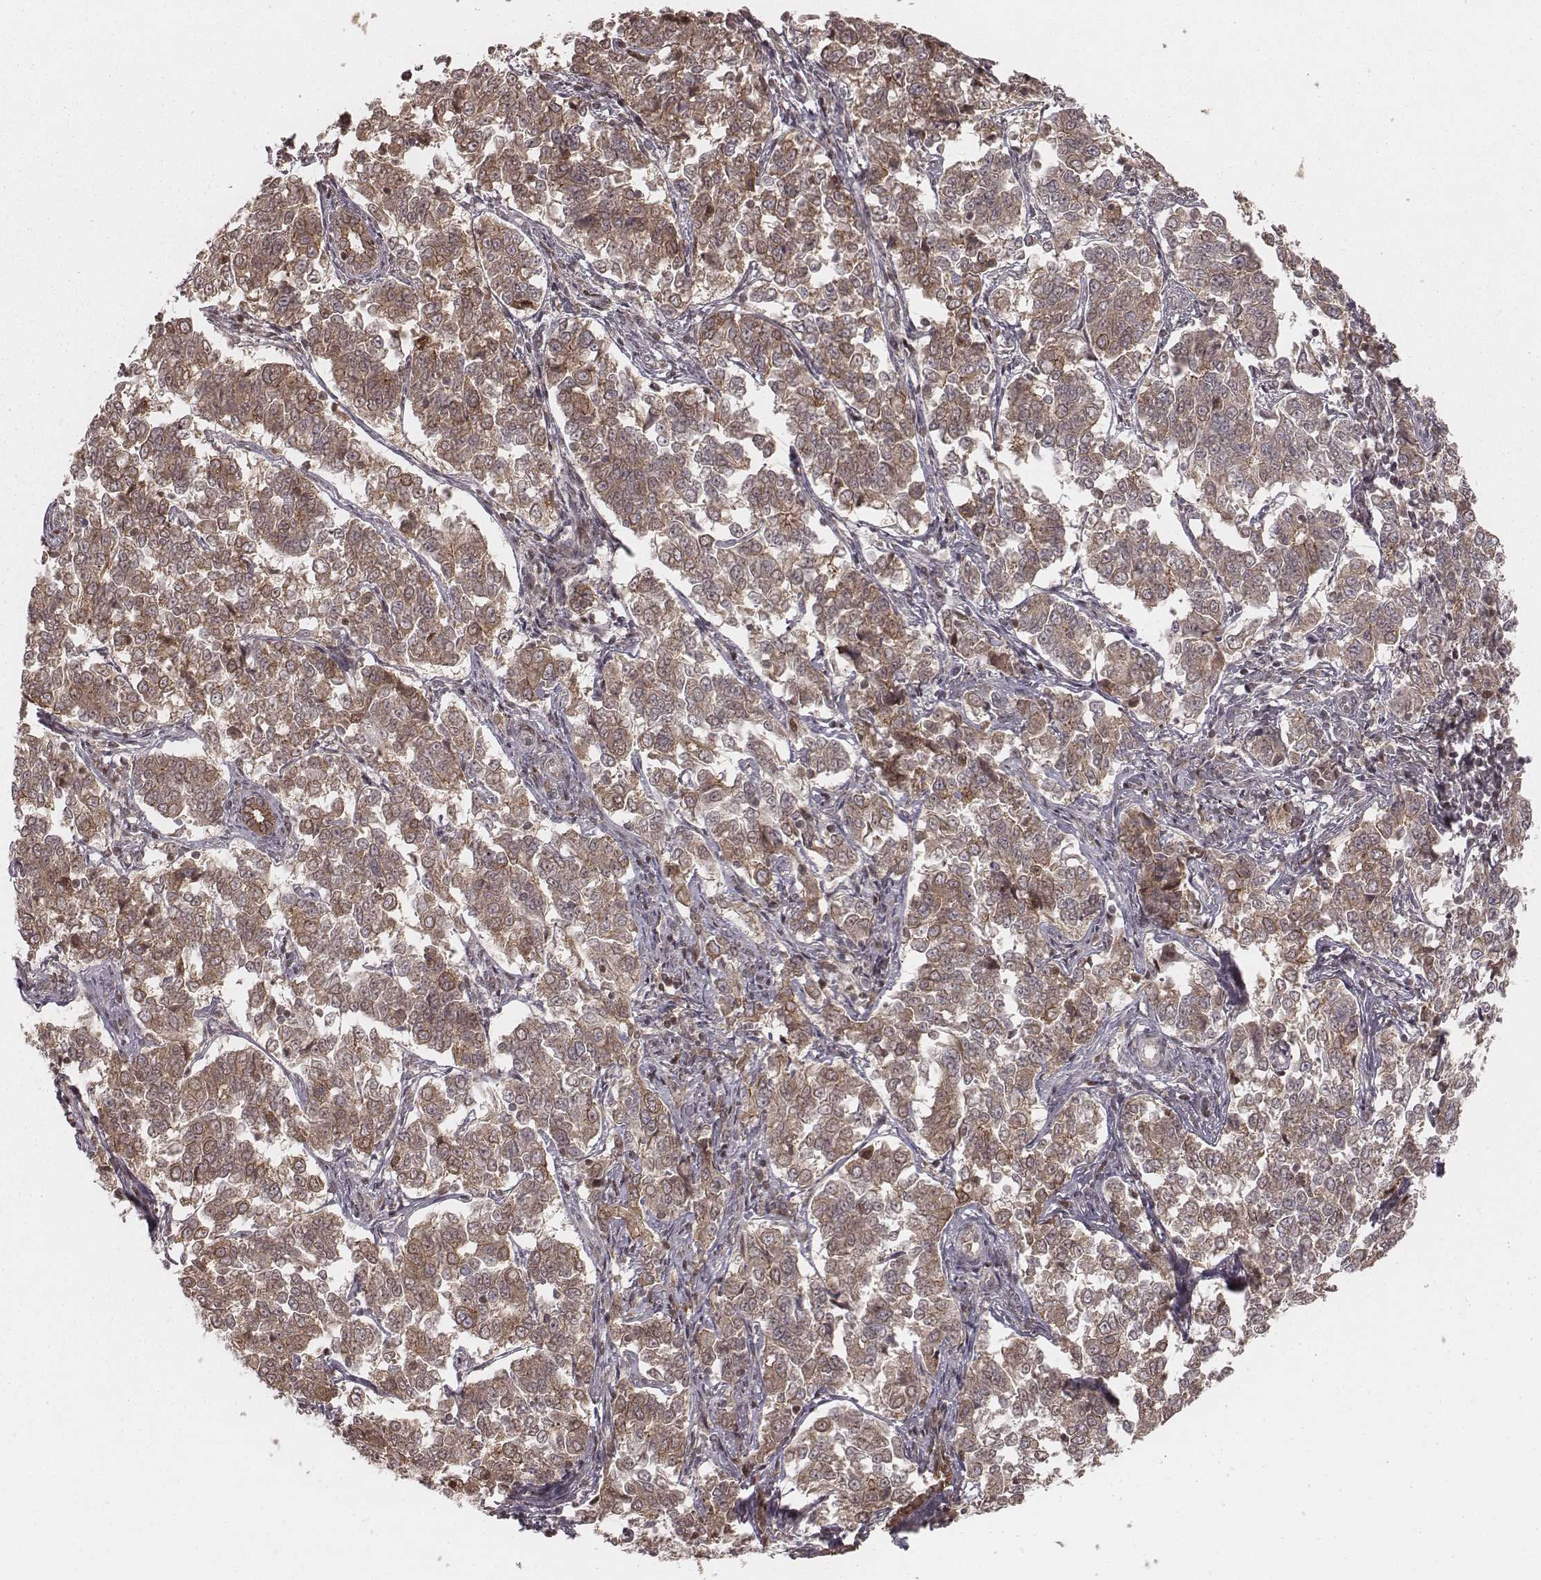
{"staining": {"intensity": "moderate", "quantity": ">75%", "location": "cytoplasmic/membranous"}, "tissue": "endometrial cancer", "cell_type": "Tumor cells", "image_type": "cancer", "snomed": [{"axis": "morphology", "description": "Adenocarcinoma, NOS"}, {"axis": "topography", "description": "Endometrium"}], "caption": "Endometrial cancer (adenocarcinoma) tissue exhibits moderate cytoplasmic/membranous staining in approximately >75% of tumor cells", "gene": "MYO19", "patient": {"sex": "female", "age": 43}}